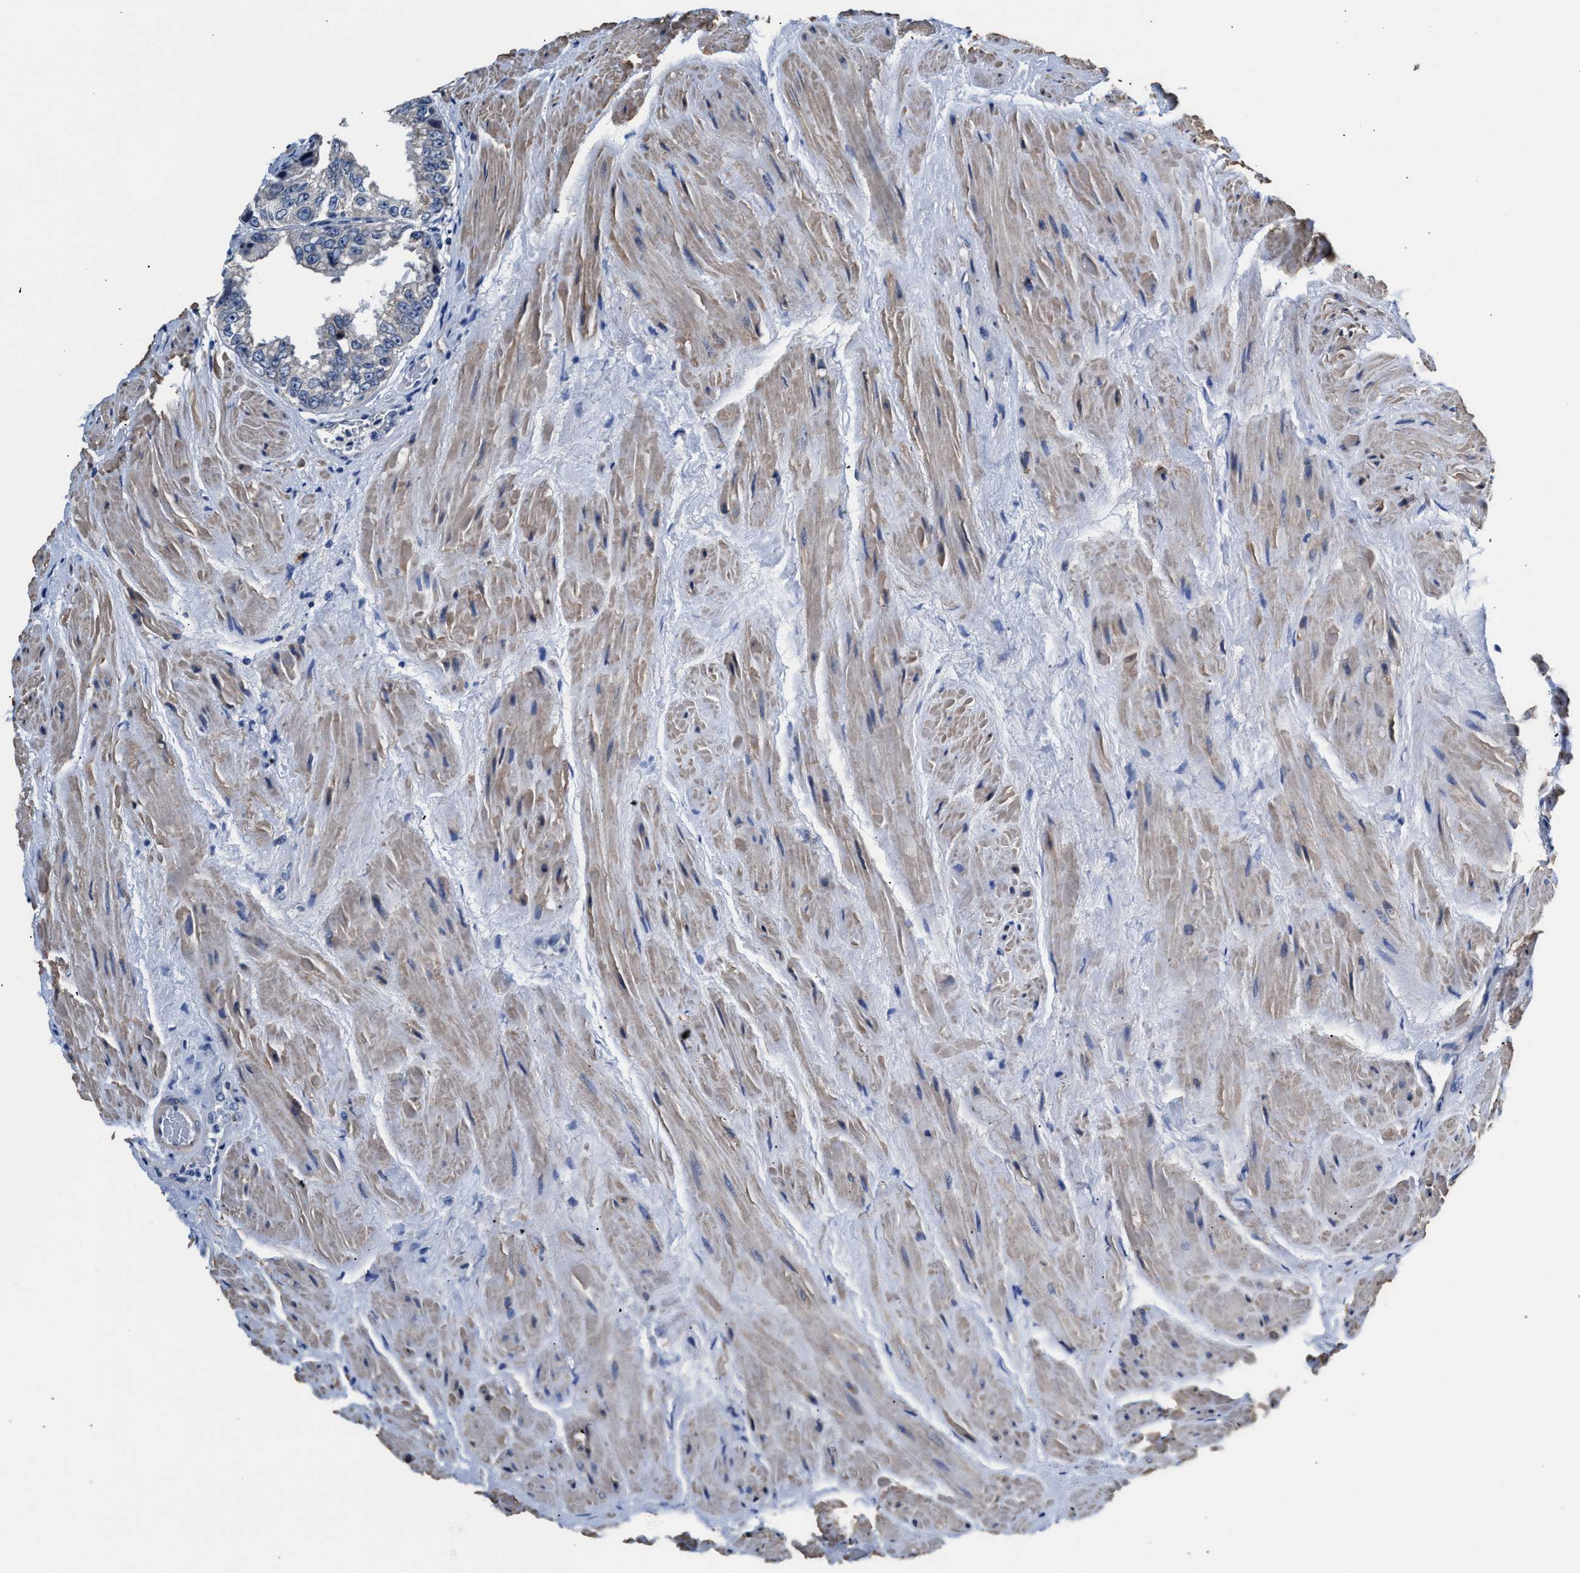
{"staining": {"intensity": "negative", "quantity": "none", "location": "none"}, "tissue": "prostate cancer", "cell_type": "Tumor cells", "image_type": "cancer", "snomed": [{"axis": "morphology", "description": "Adenocarcinoma, High grade"}, {"axis": "topography", "description": "Prostate"}], "caption": "IHC micrograph of human prostate high-grade adenocarcinoma stained for a protein (brown), which shows no staining in tumor cells.", "gene": "MYH3", "patient": {"sex": "male", "age": 61}}